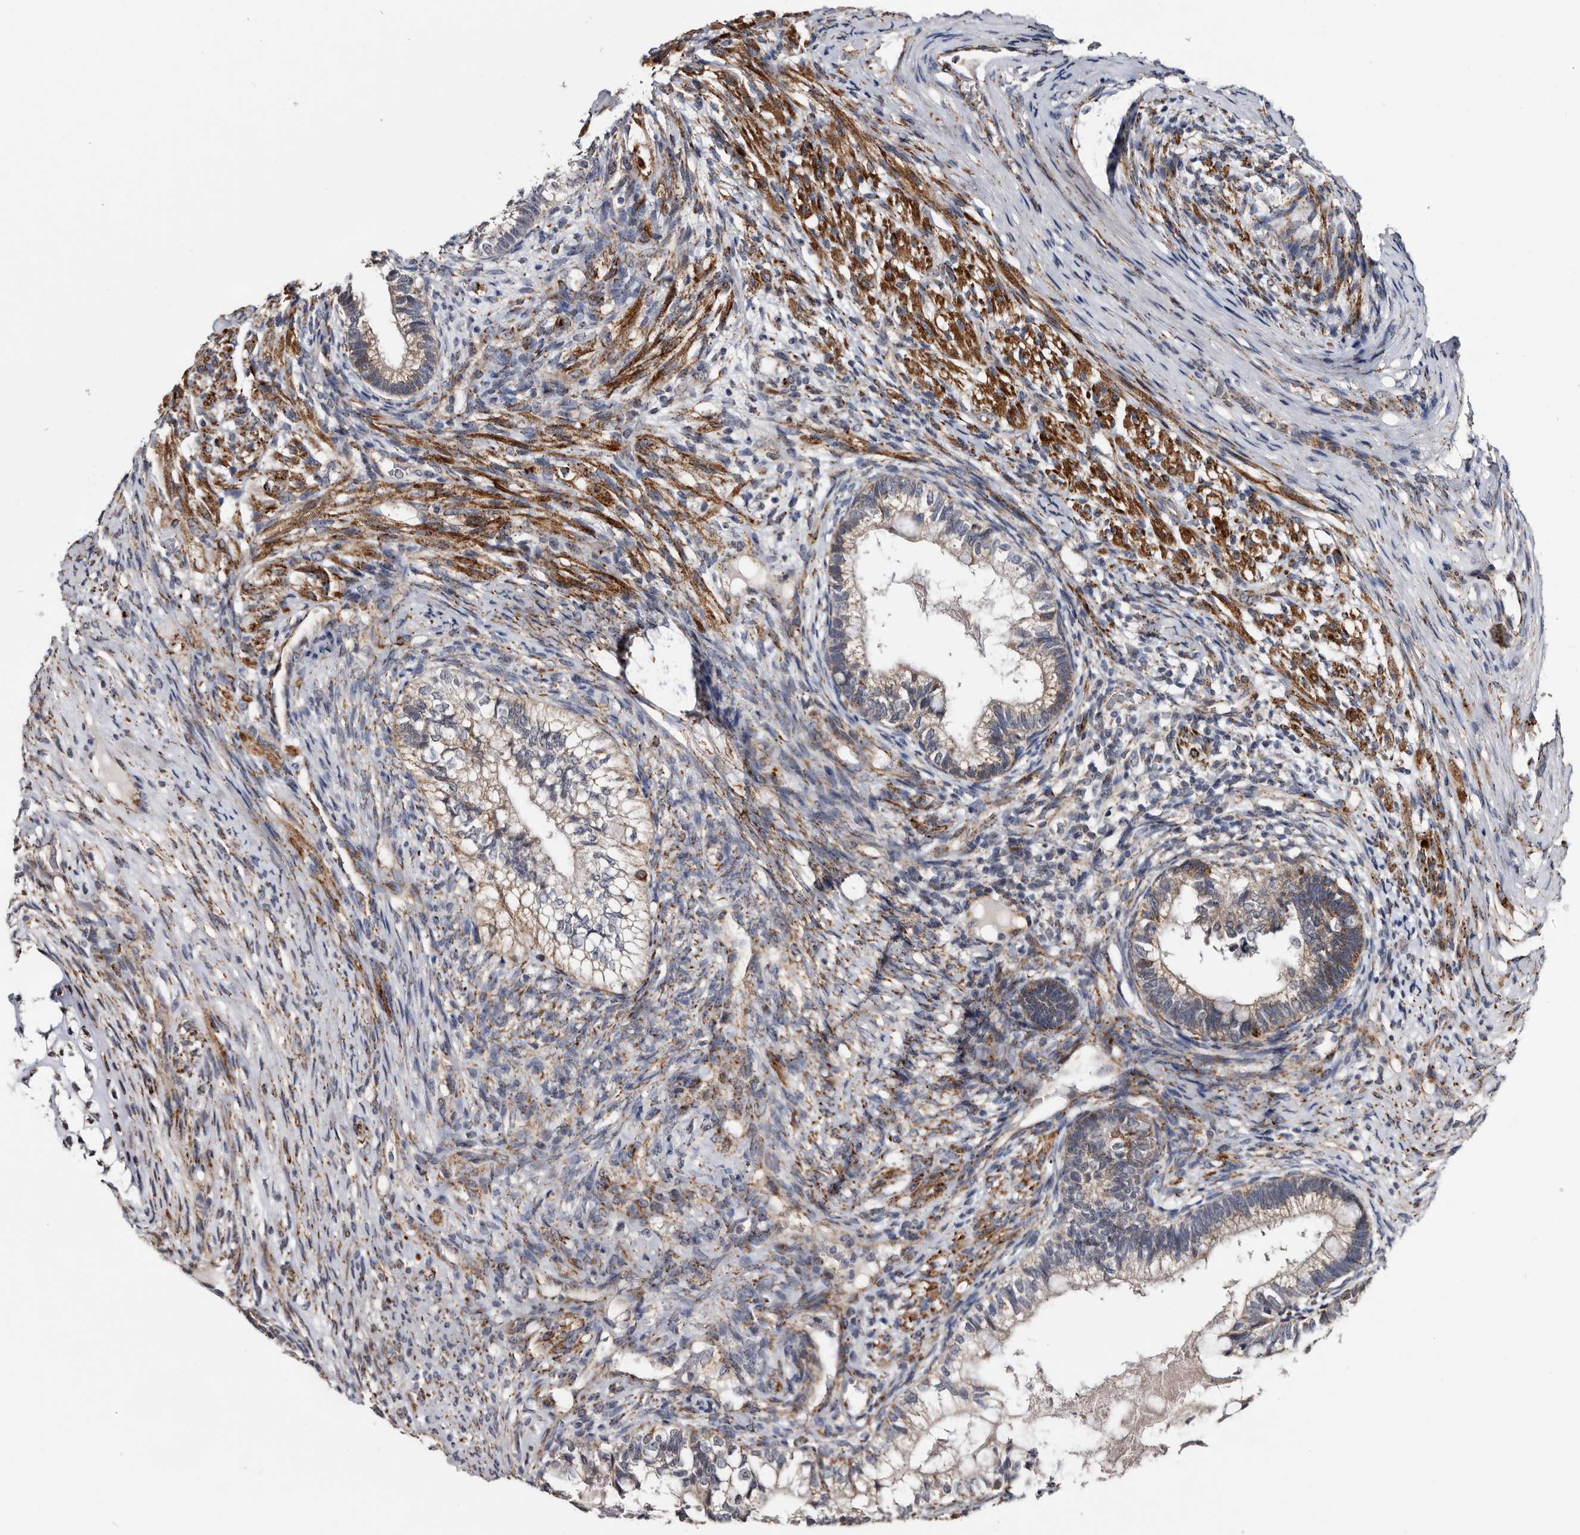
{"staining": {"intensity": "weak", "quantity": "<25%", "location": "cytoplasmic/membranous"}, "tissue": "testis cancer", "cell_type": "Tumor cells", "image_type": "cancer", "snomed": [{"axis": "morphology", "description": "Seminoma, NOS"}, {"axis": "morphology", "description": "Carcinoma, Embryonal, NOS"}, {"axis": "topography", "description": "Testis"}], "caption": "DAB (3,3'-diaminobenzidine) immunohistochemical staining of human testis cancer (seminoma) demonstrates no significant staining in tumor cells. (DAB immunohistochemistry with hematoxylin counter stain).", "gene": "ARMCX2", "patient": {"sex": "male", "age": 28}}